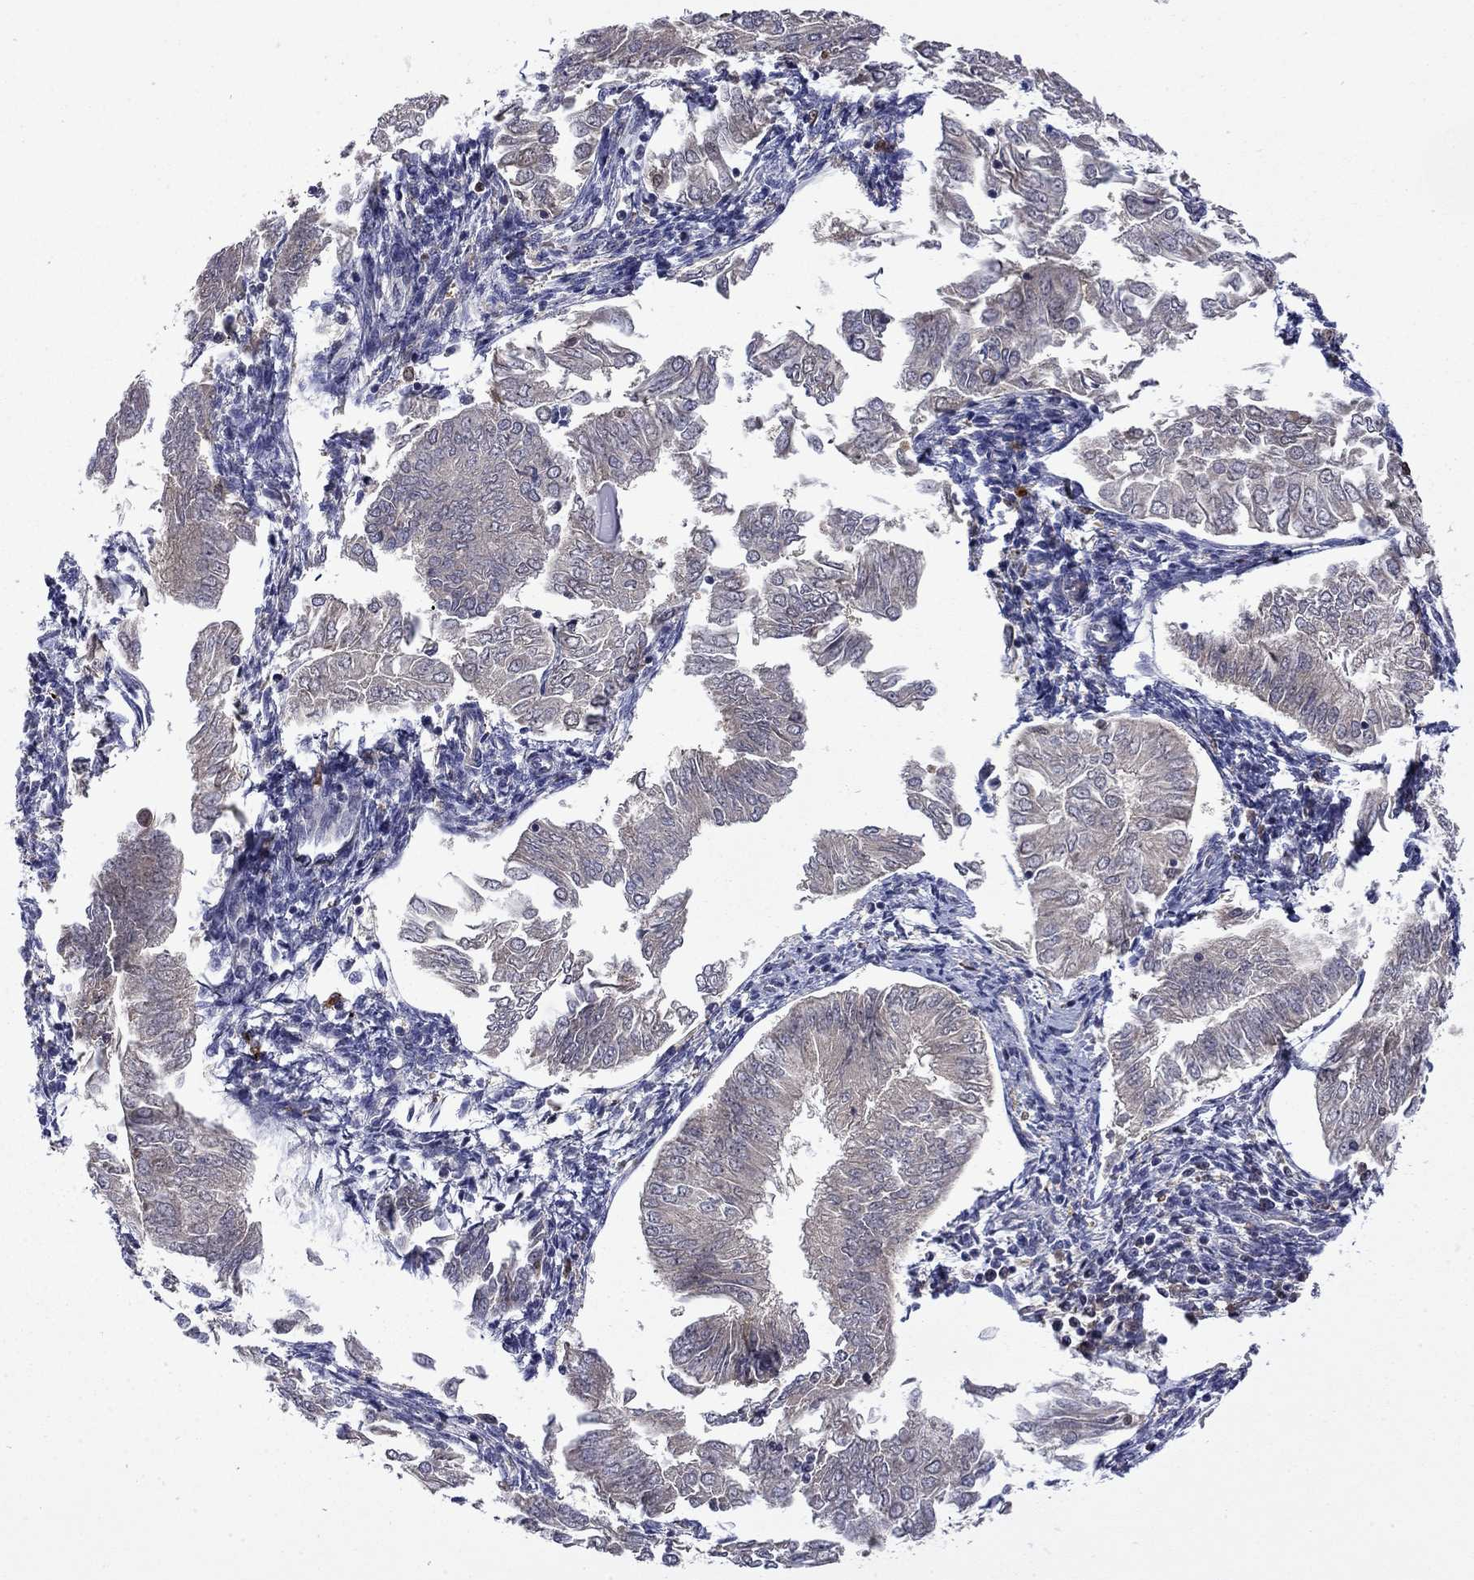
{"staining": {"intensity": "weak", "quantity": "25%-75%", "location": "cytoplasmic/membranous"}, "tissue": "endometrial cancer", "cell_type": "Tumor cells", "image_type": "cancer", "snomed": [{"axis": "morphology", "description": "Adenocarcinoma, NOS"}, {"axis": "topography", "description": "Endometrium"}], "caption": "Immunohistochemistry histopathology image of neoplastic tissue: endometrial adenocarcinoma stained using immunohistochemistry (IHC) reveals low levels of weak protein expression localized specifically in the cytoplasmic/membranous of tumor cells, appearing as a cytoplasmic/membranous brown color.", "gene": "TPMT", "patient": {"sex": "female", "age": 53}}